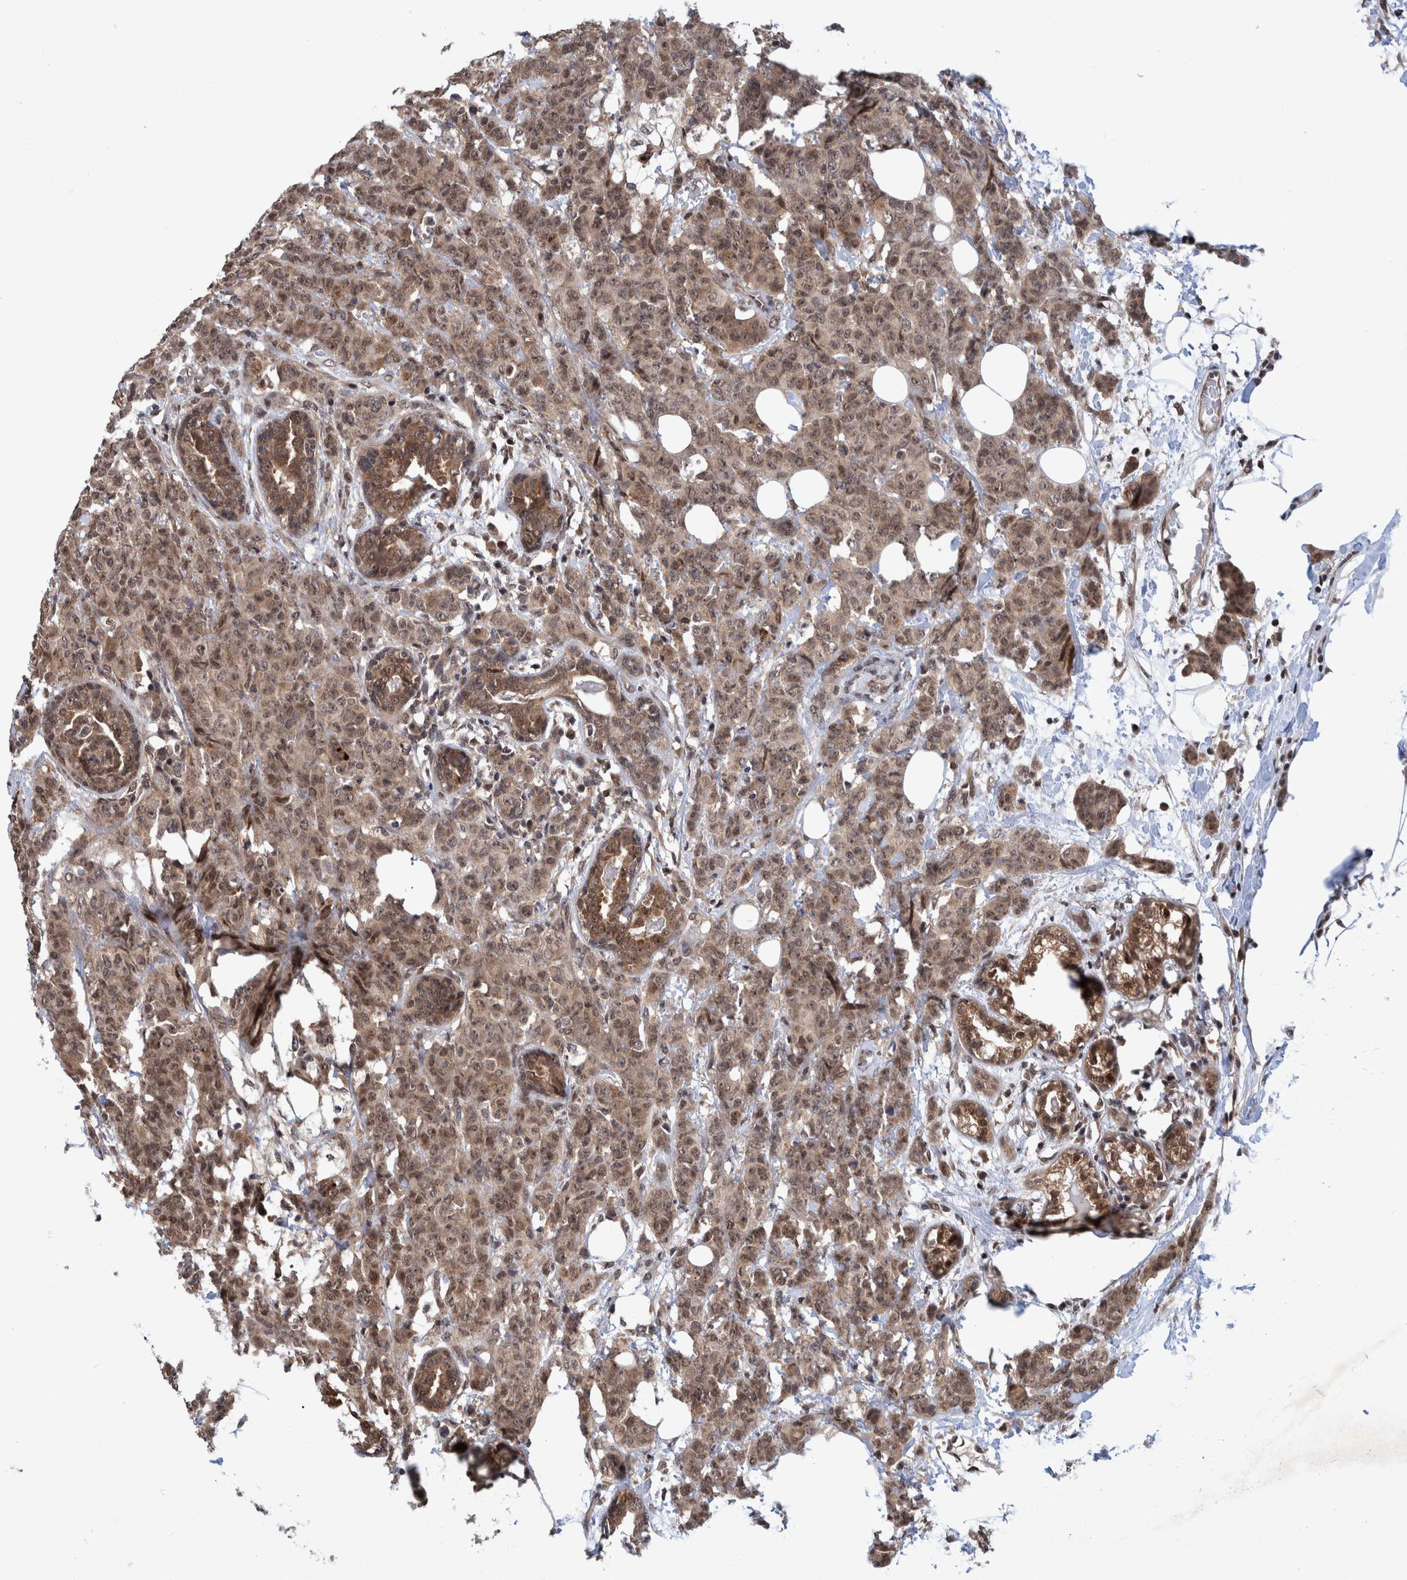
{"staining": {"intensity": "moderate", "quantity": ">75%", "location": "cytoplasmic/membranous,nuclear"}, "tissue": "breast cancer", "cell_type": "Tumor cells", "image_type": "cancer", "snomed": [{"axis": "morphology", "description": "Normal tissue, NOS"}, {"axis": "morphology", "description": "Duct carcinoma"}, {"axis": "topography", "description": "Breast"}], "caption": "This image displays breast cancer stained with immunohistochemistry (IHC) to label a protein in brown. The cytoplasmic/membranous and nuclear of tumor cells show moderate positivity for the protein. Nuclei are counter-stained blue.", "gene": "PLPBP", "patient": {"sex": "female", "age": 40}}